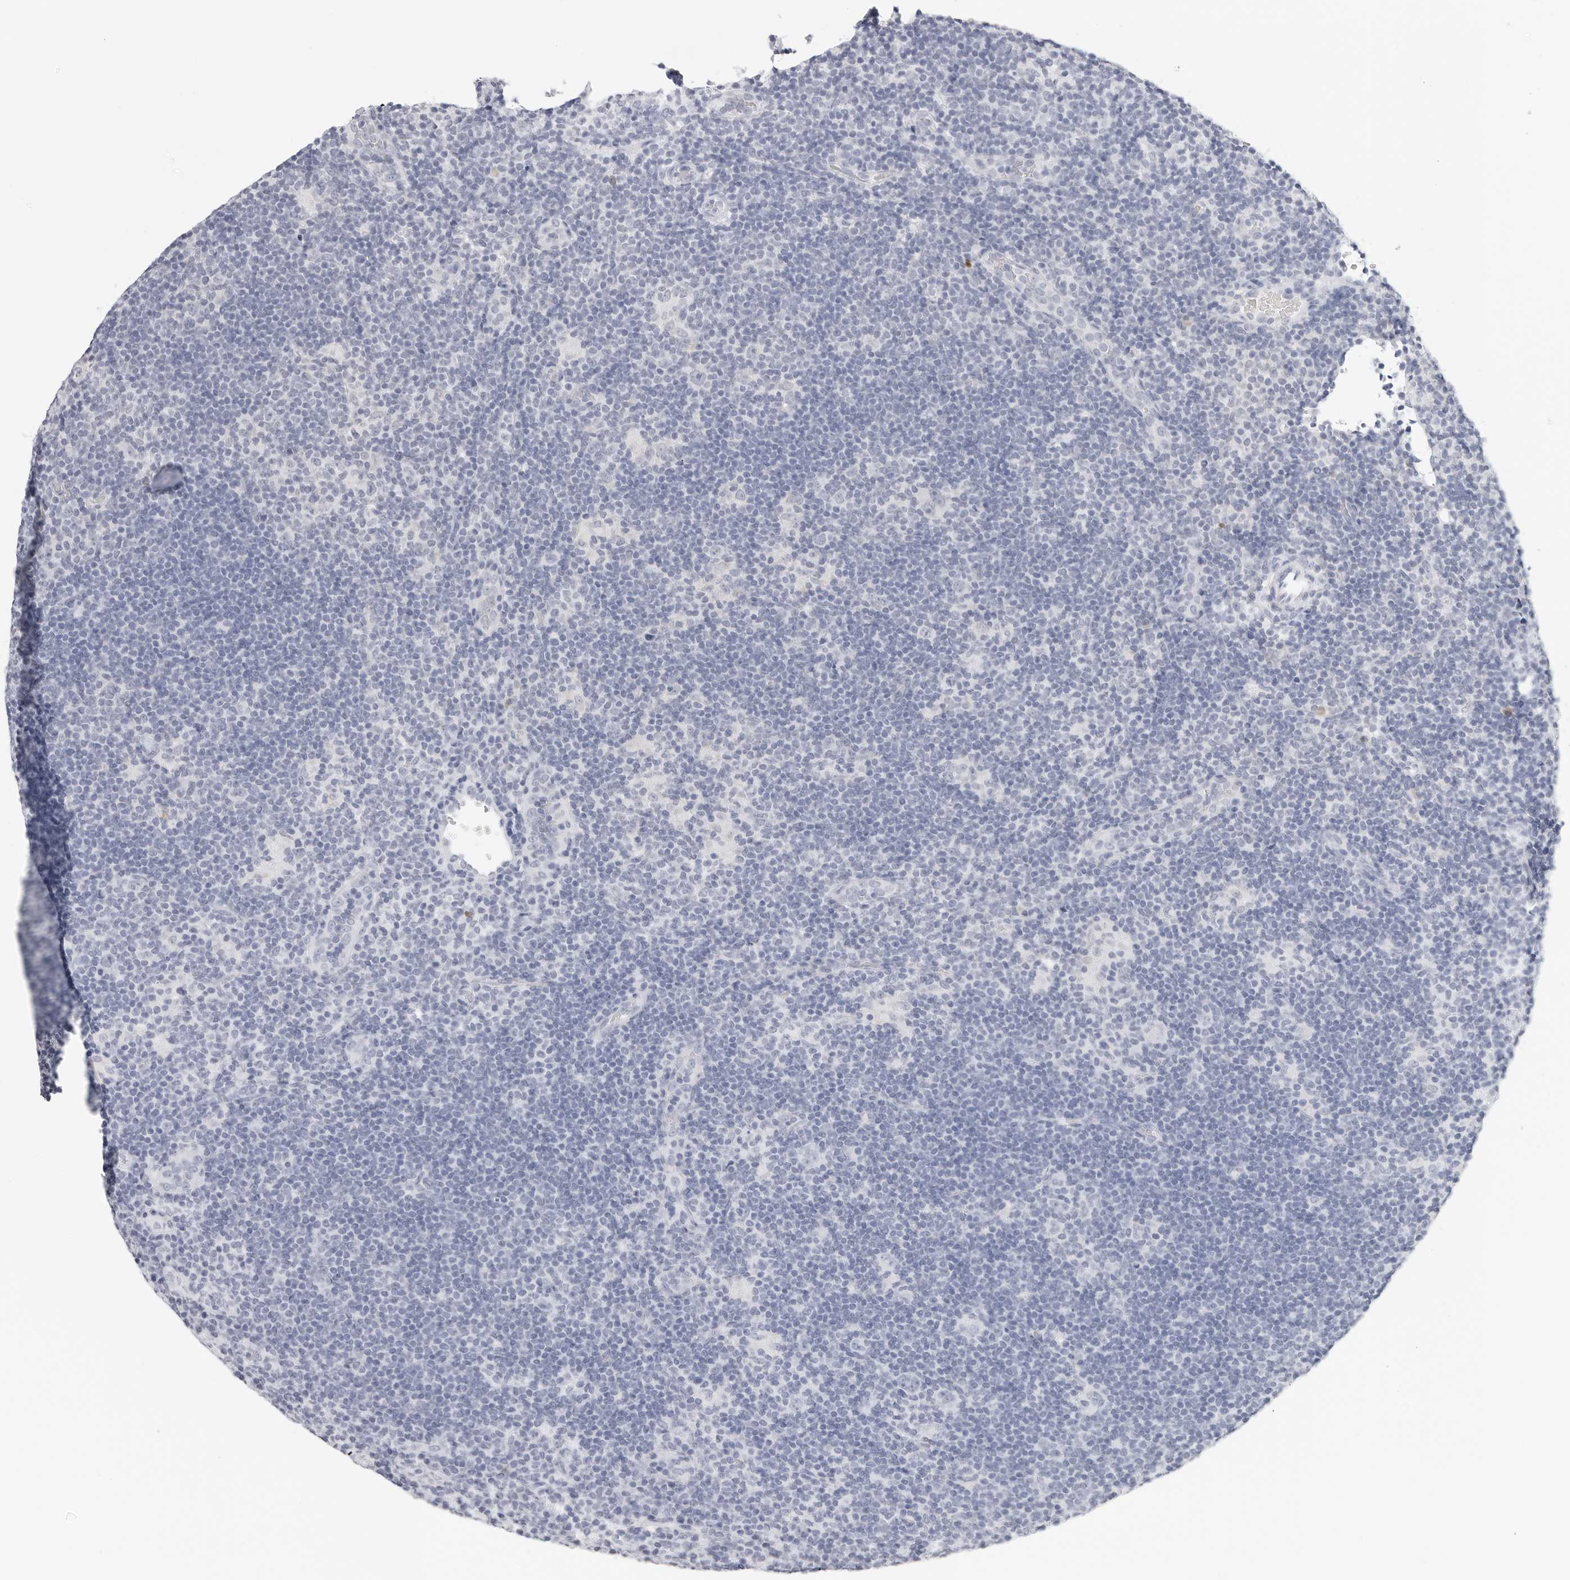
{"staining": {"intensity": "negative", "quantity": "none", "location": "none"}, "tissue": "lymphoma", "cell_type": "Tumor cells", "image_type": "cancer", "snomed": [{"axis": "morphology", "description": "Hodgkin's disease, NOS"}, {"axis": "topography", "description": "Lymph node"}], "caption": "Image shows no significant protein staining in tumor cells of Hodgkin's disease.", "gene": "EDN2", "patient": {"sex": "female", "age": 57}}